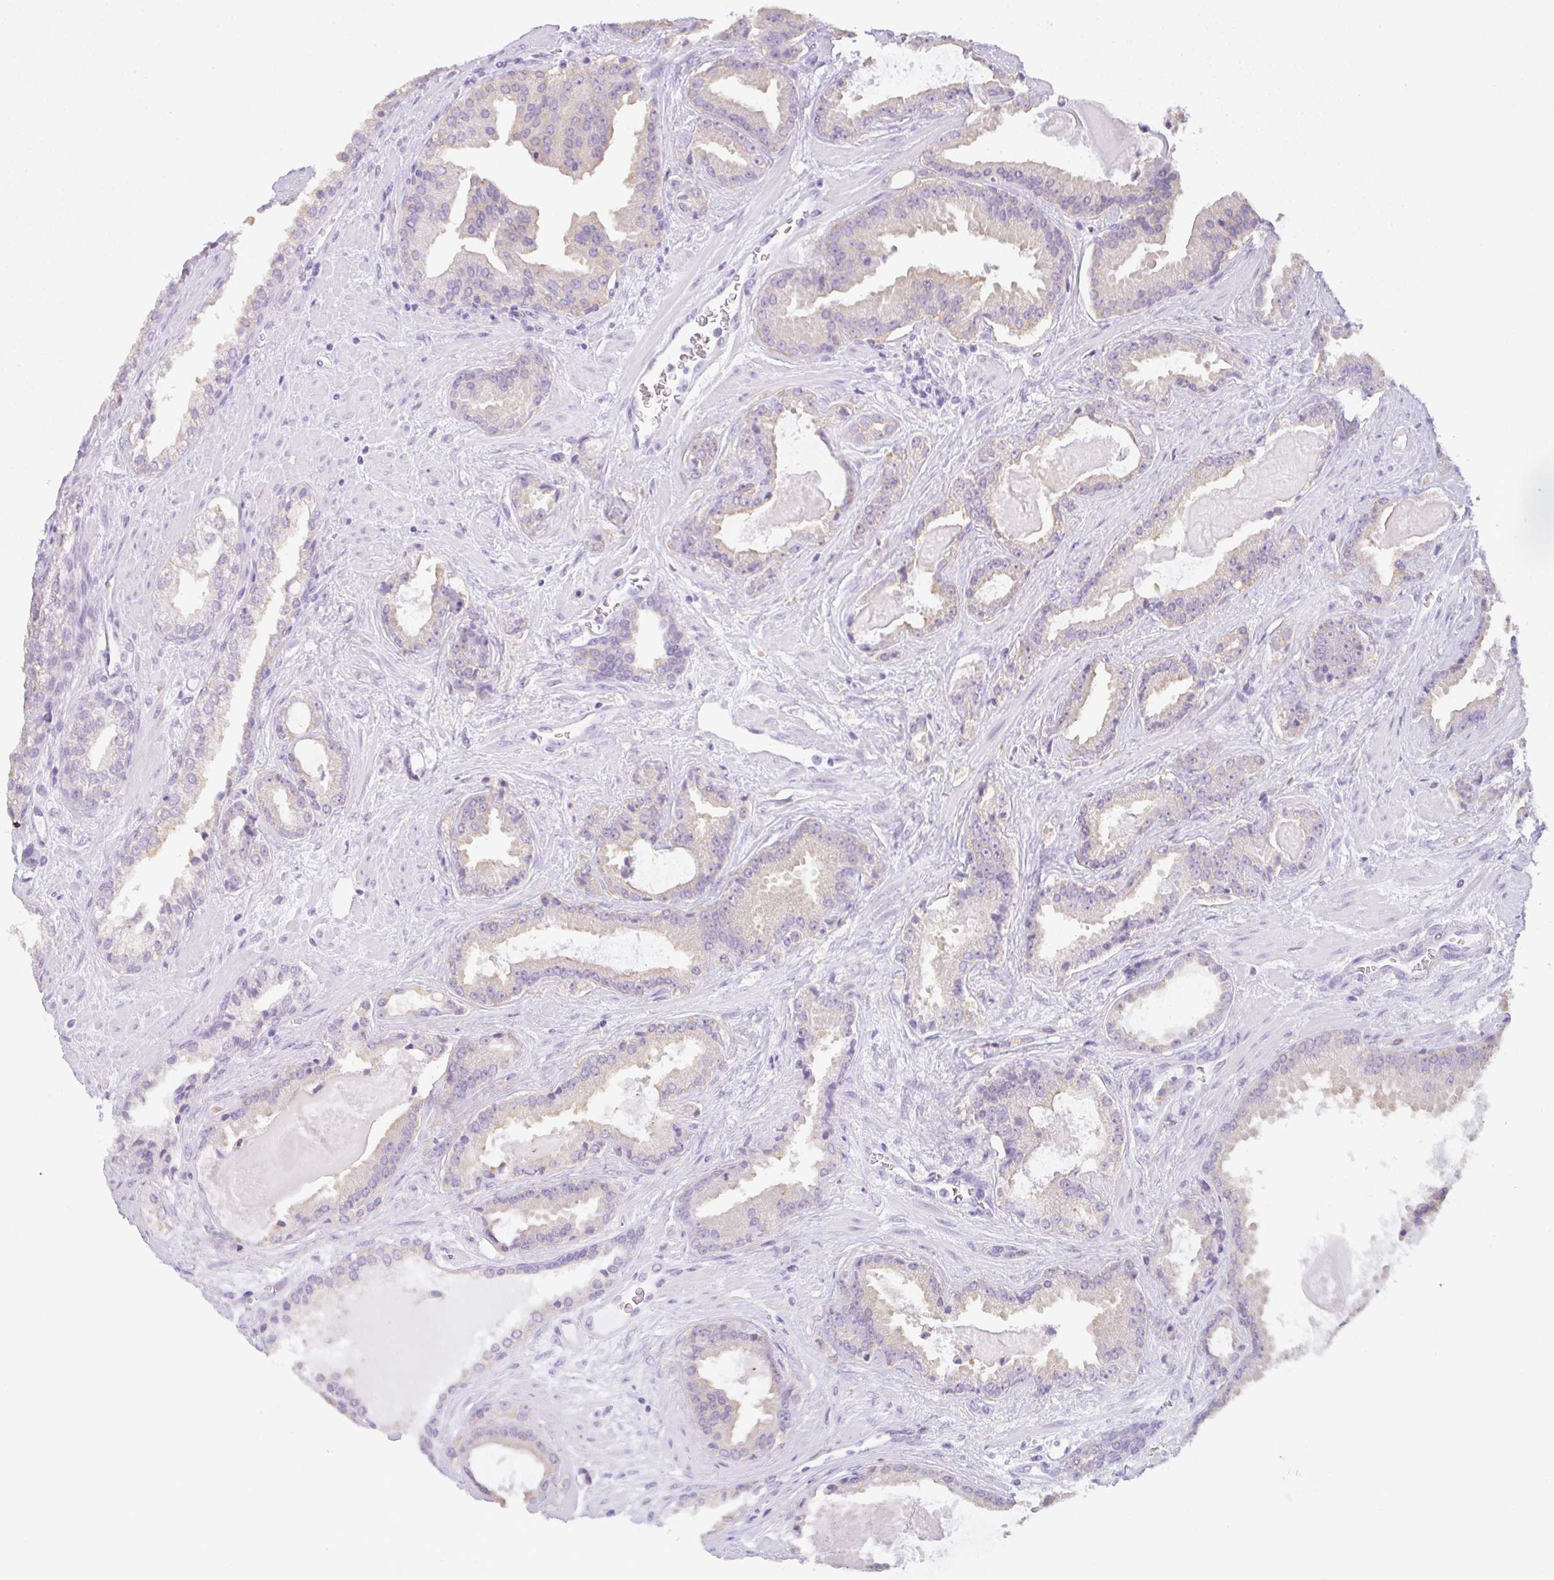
{"staining": {"intensity": "negative", "quantity": "none", "location": "none"}, "tissue": "prostate cancer", "cell_type": "Tumor cells", "image_type": "cancer", "snomed": [{"axis": "morphology", "description": "Adenocarcinoma, Low grade"}, {"axis": "topography", "description": "Prostate"}], "caption": "Protein analysis of prostate cancer (adenocarcinoma (low-grade)) exhibits no significant positivity in tumor cells.", "gene": "LPAR4", "patient": {"sex": "male", "age": 62}}